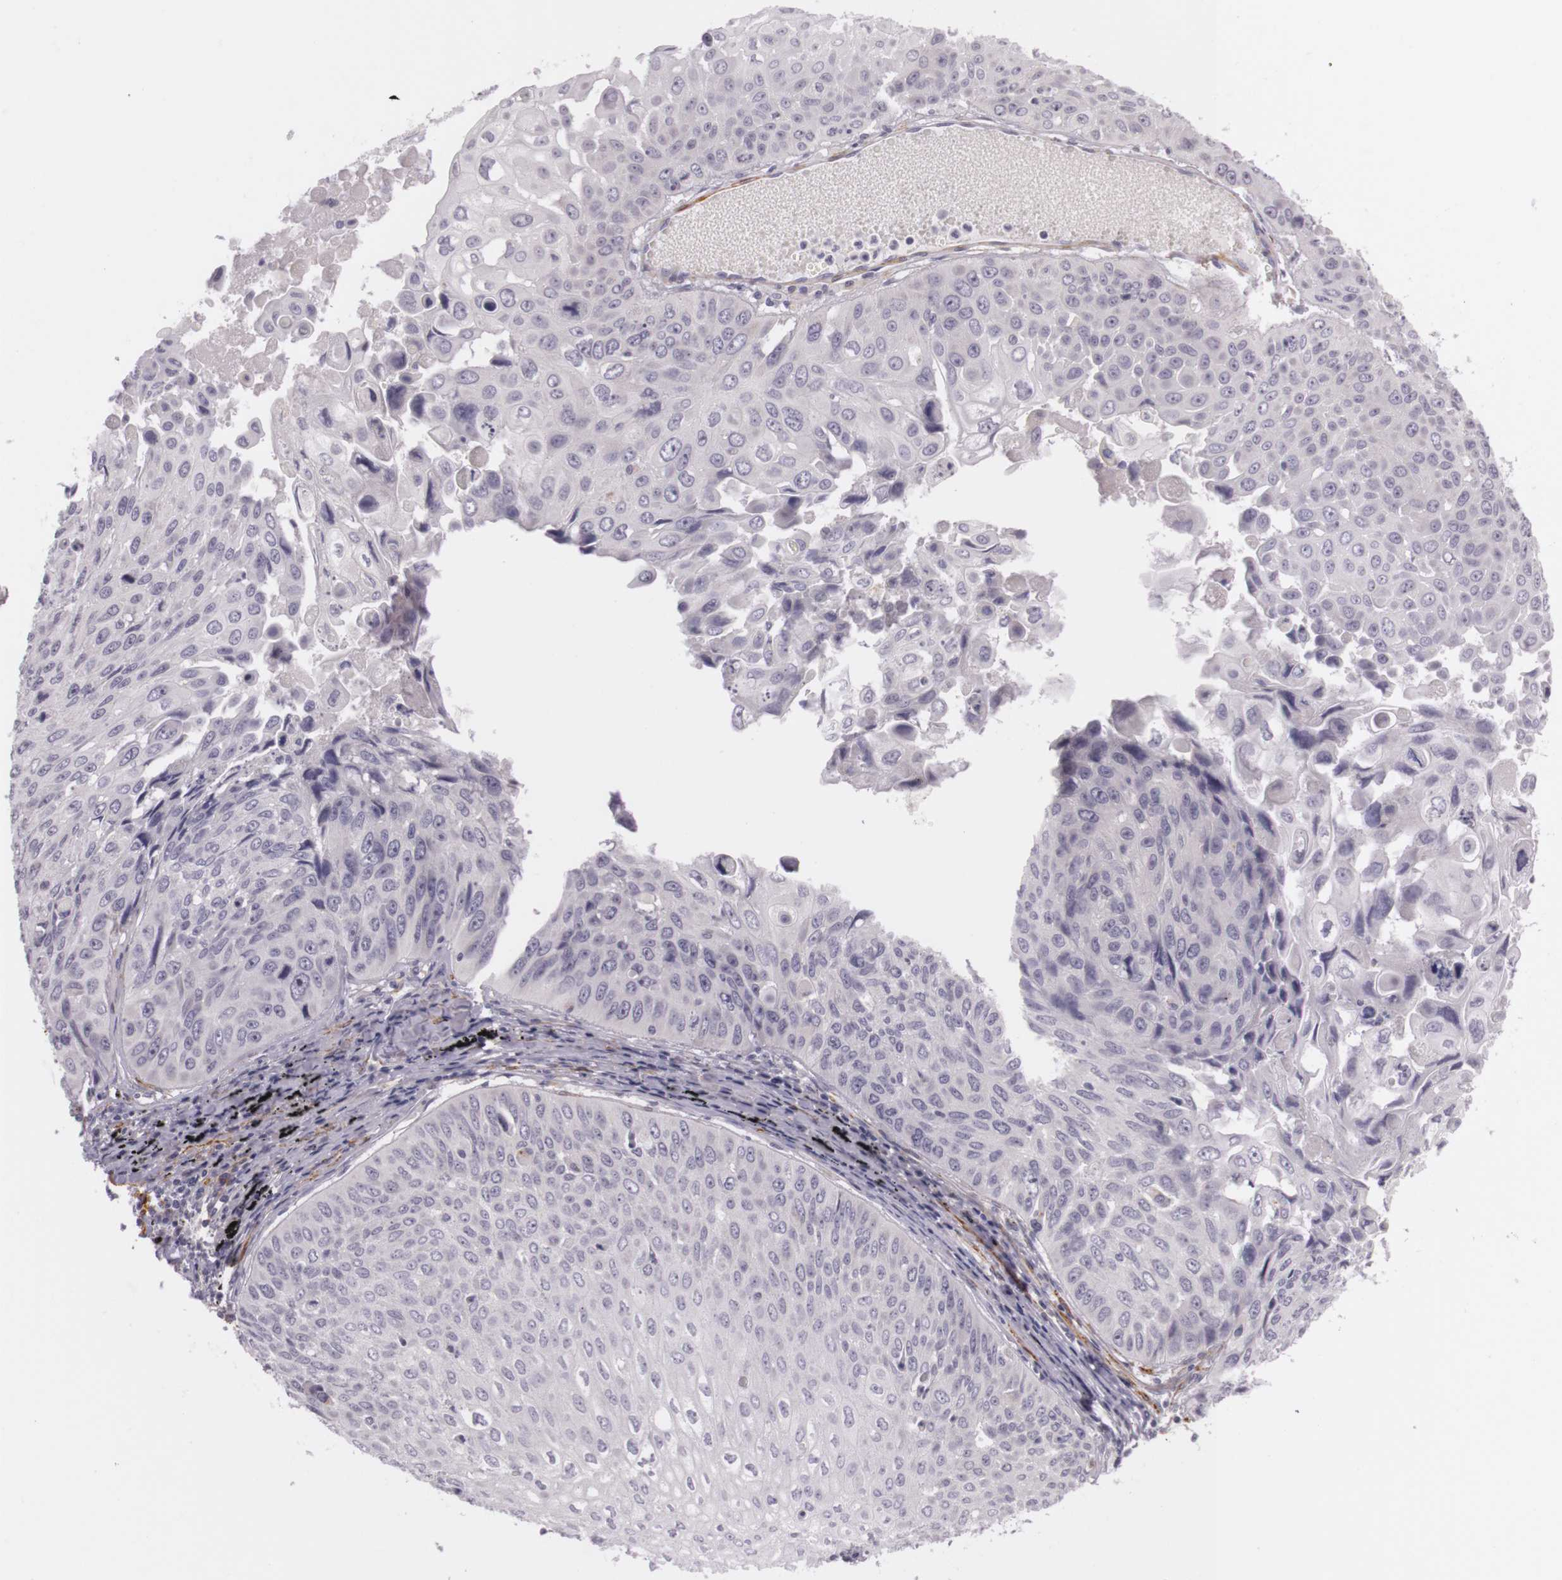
{"staining": {"intensity": "negative", "quantity": "none", "location": "none"}, "tissue": "lung cancer", "cell_type": "Tumor cells", "image_type": "cancer", "snomed": [{"axis": "morphology", "description": "Adenocarcinoma, NOS"}, {"axis": "topography", "description": "Lung"}], "caption": "A photomicrograph of human lung cancer is negative for staining in tumor cells.", "gene": "CNTN2", "patient": {"sex": "male", "age": 60}}